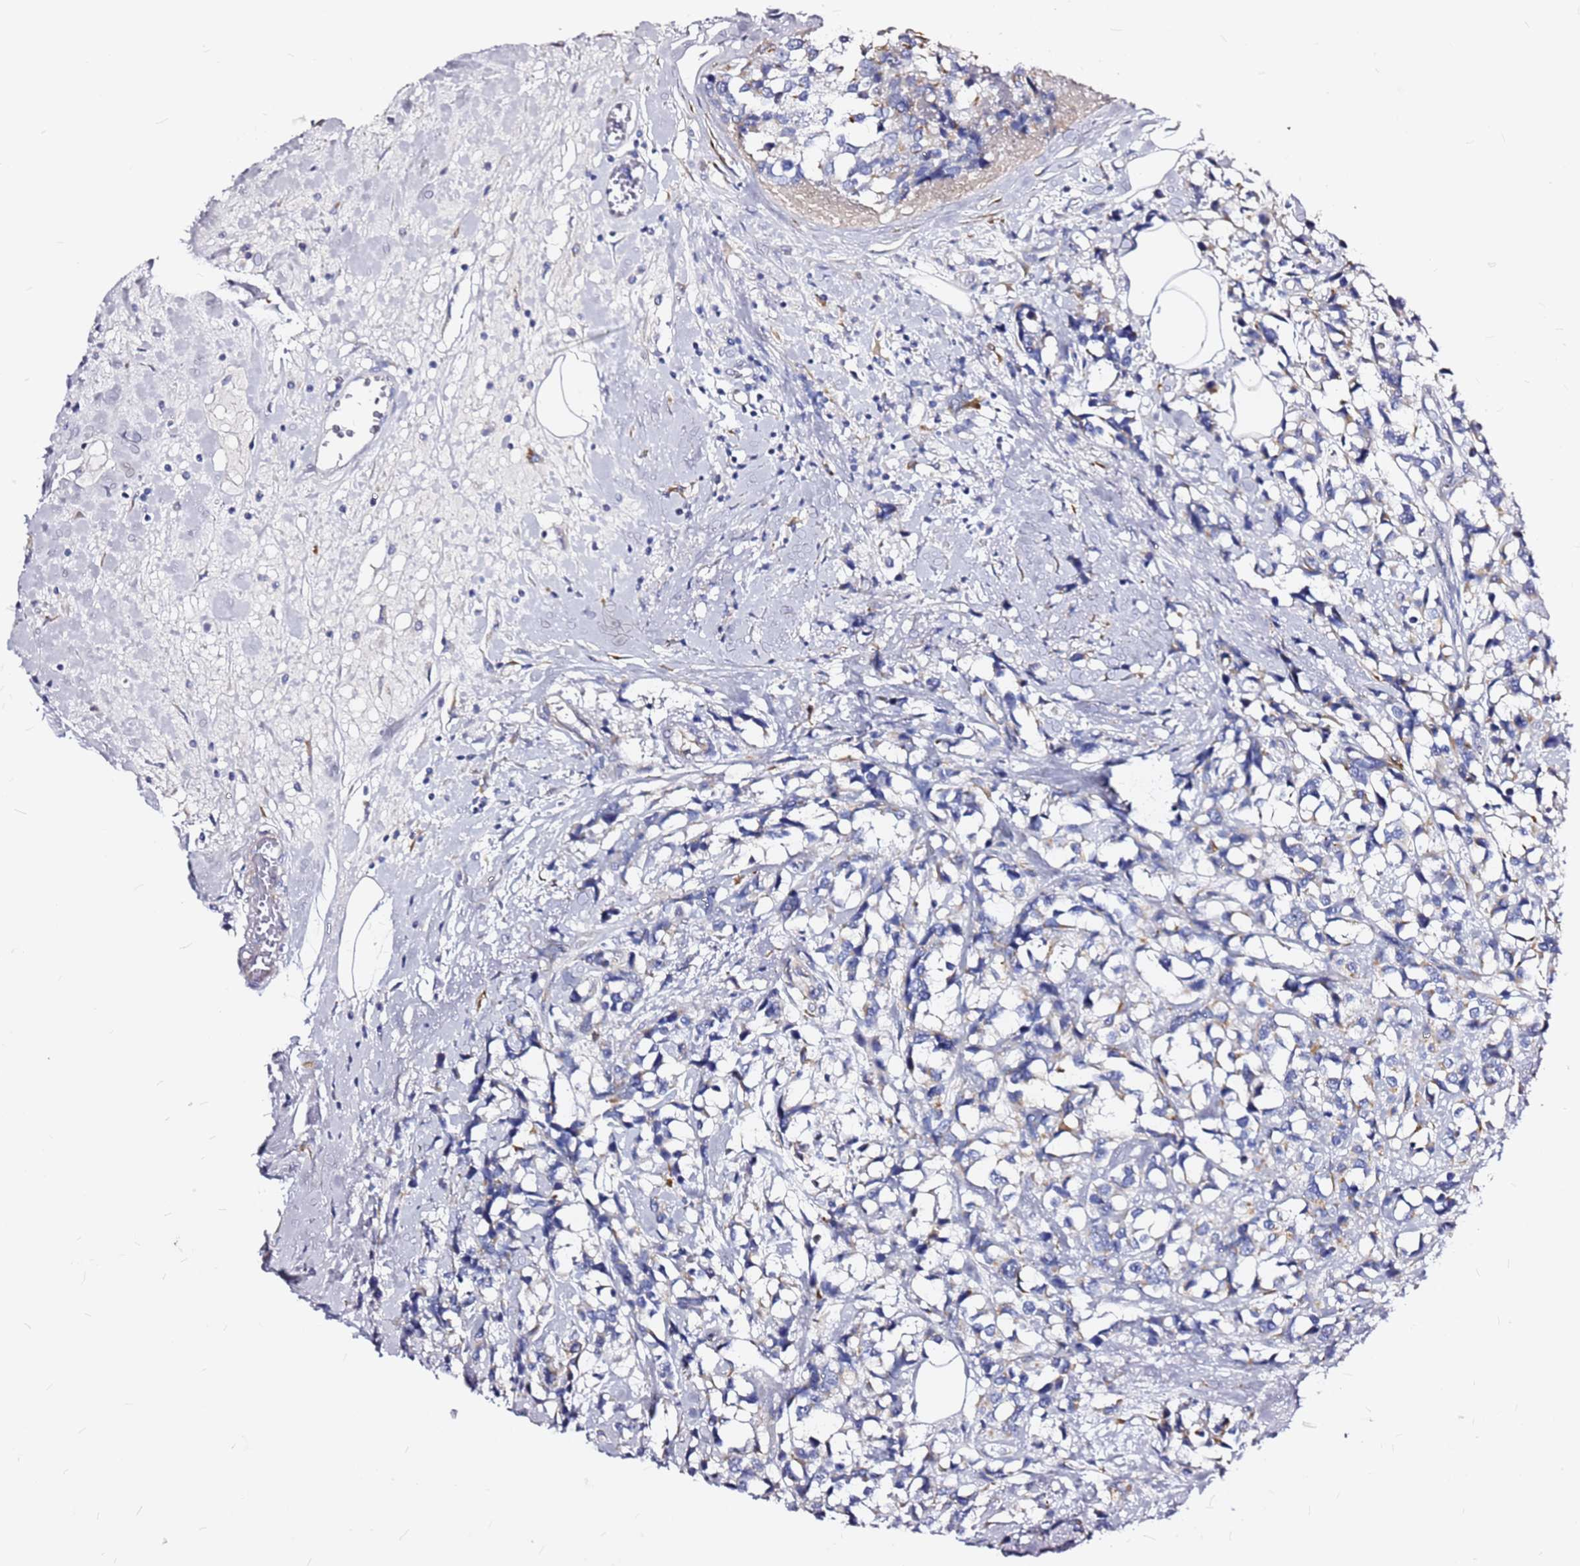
{"staining": {"intensity": "negative", "quantity": "none", "location": "none"}, "tissue": "breast cancer", "cell_type": "Tumor cells", "image_type": "cancer", "snomed": [{"axis": "morphology", "description": "Lobular carcinoma"}, {"axis": "topography", "description": "Breast"}], "caption": "A micrograph of human breast lobular carcinoma is negative for staining in tumor cells.", "gene": "CASD1", "patient": {"sex": "female", "age": 59}}